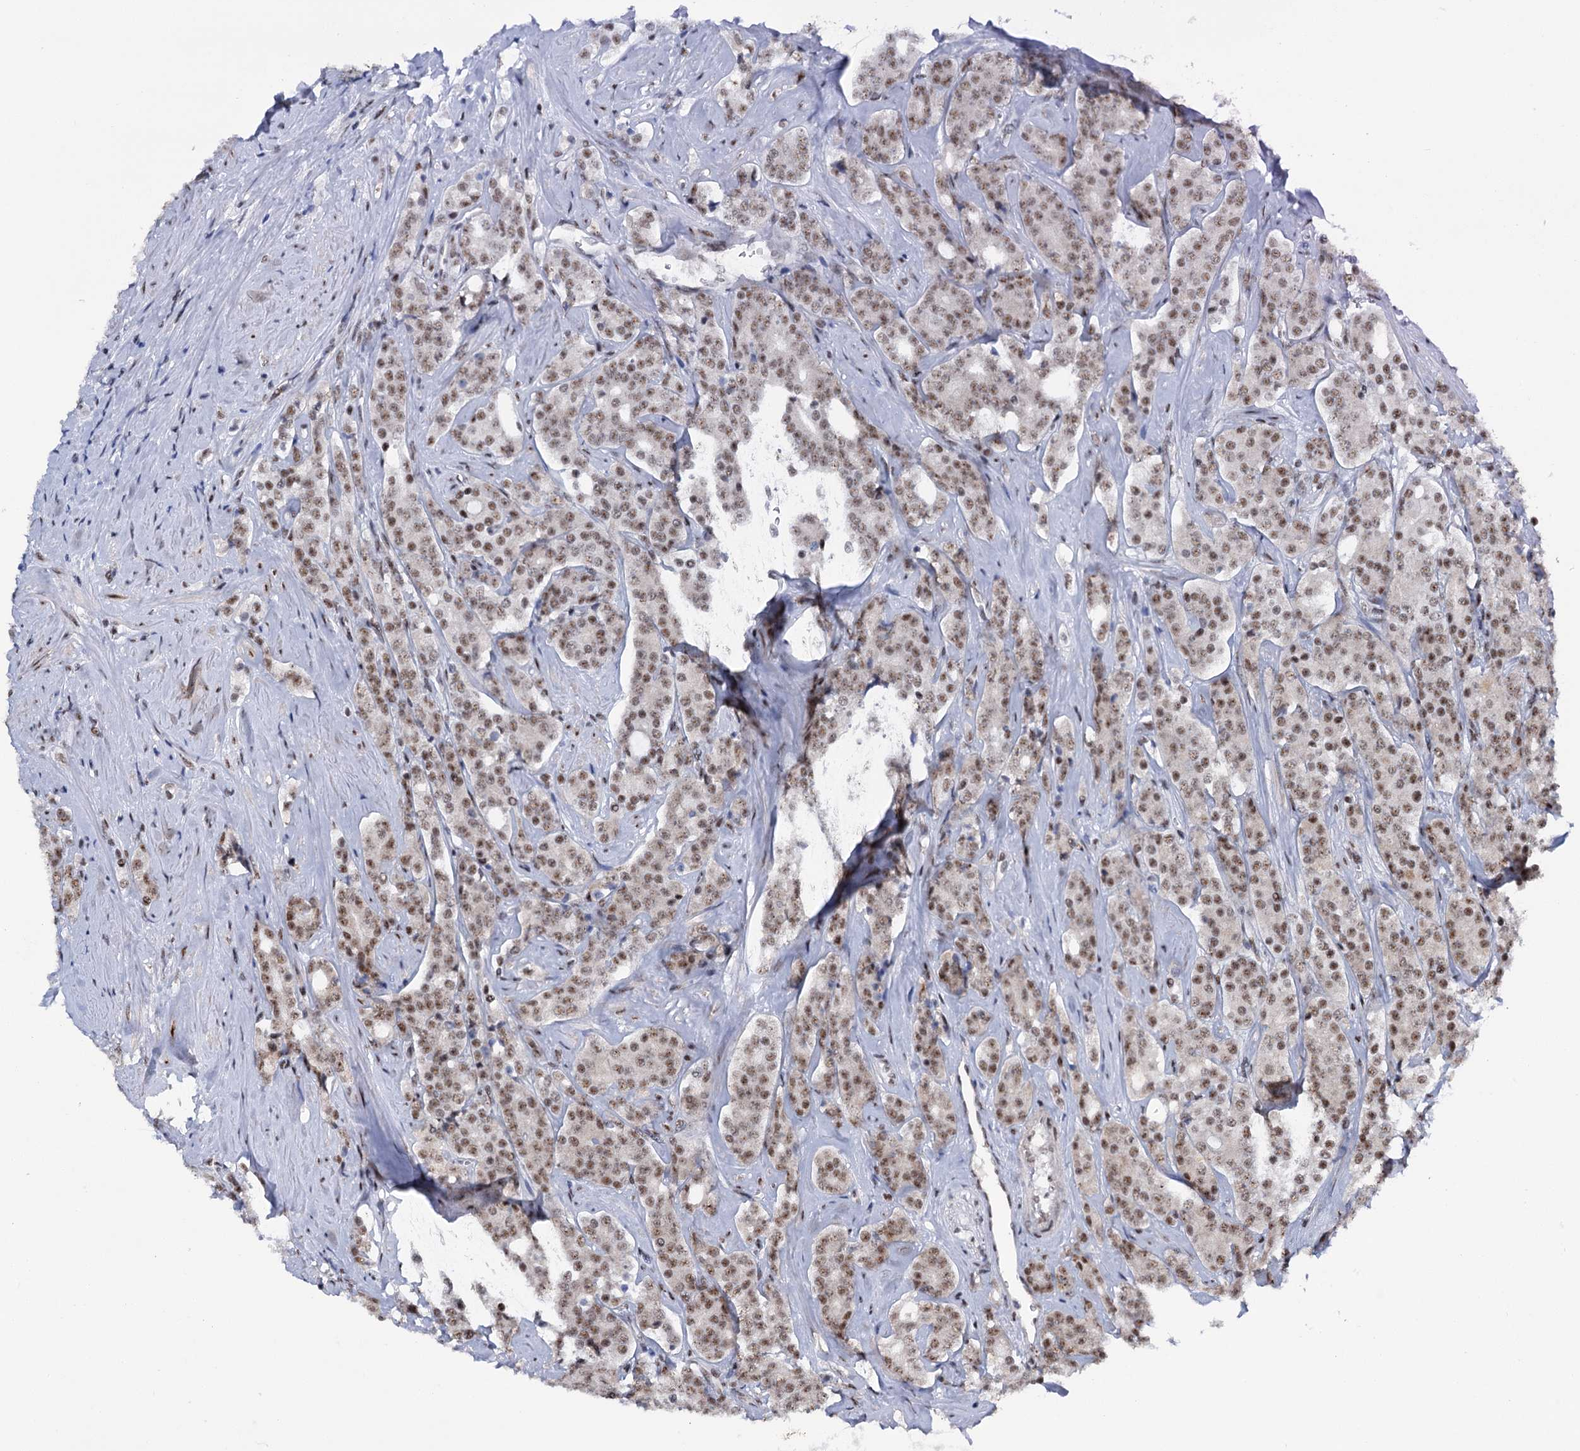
{"staining": {"intensity": "moderate", "quantity": ">75%", "location": "nuclear"}, "tissue": "prostate cancer", "cell_type": "Tumor cells", "image_type": "cancer", "snomed": [{"axis": "morphology", "description": "Adenocarcinoma, High grade"}, {"axis": "topography", "description": "Prostate"}], "caption": "Prostate cancer (adenocarcinoma (high-grade)) stained for a protein (brown) displays moderate nuclear positive positivity in about >75% of tumor cells.", "gene": "SREK1", "patient": {"sex": "male", "age": 62}}